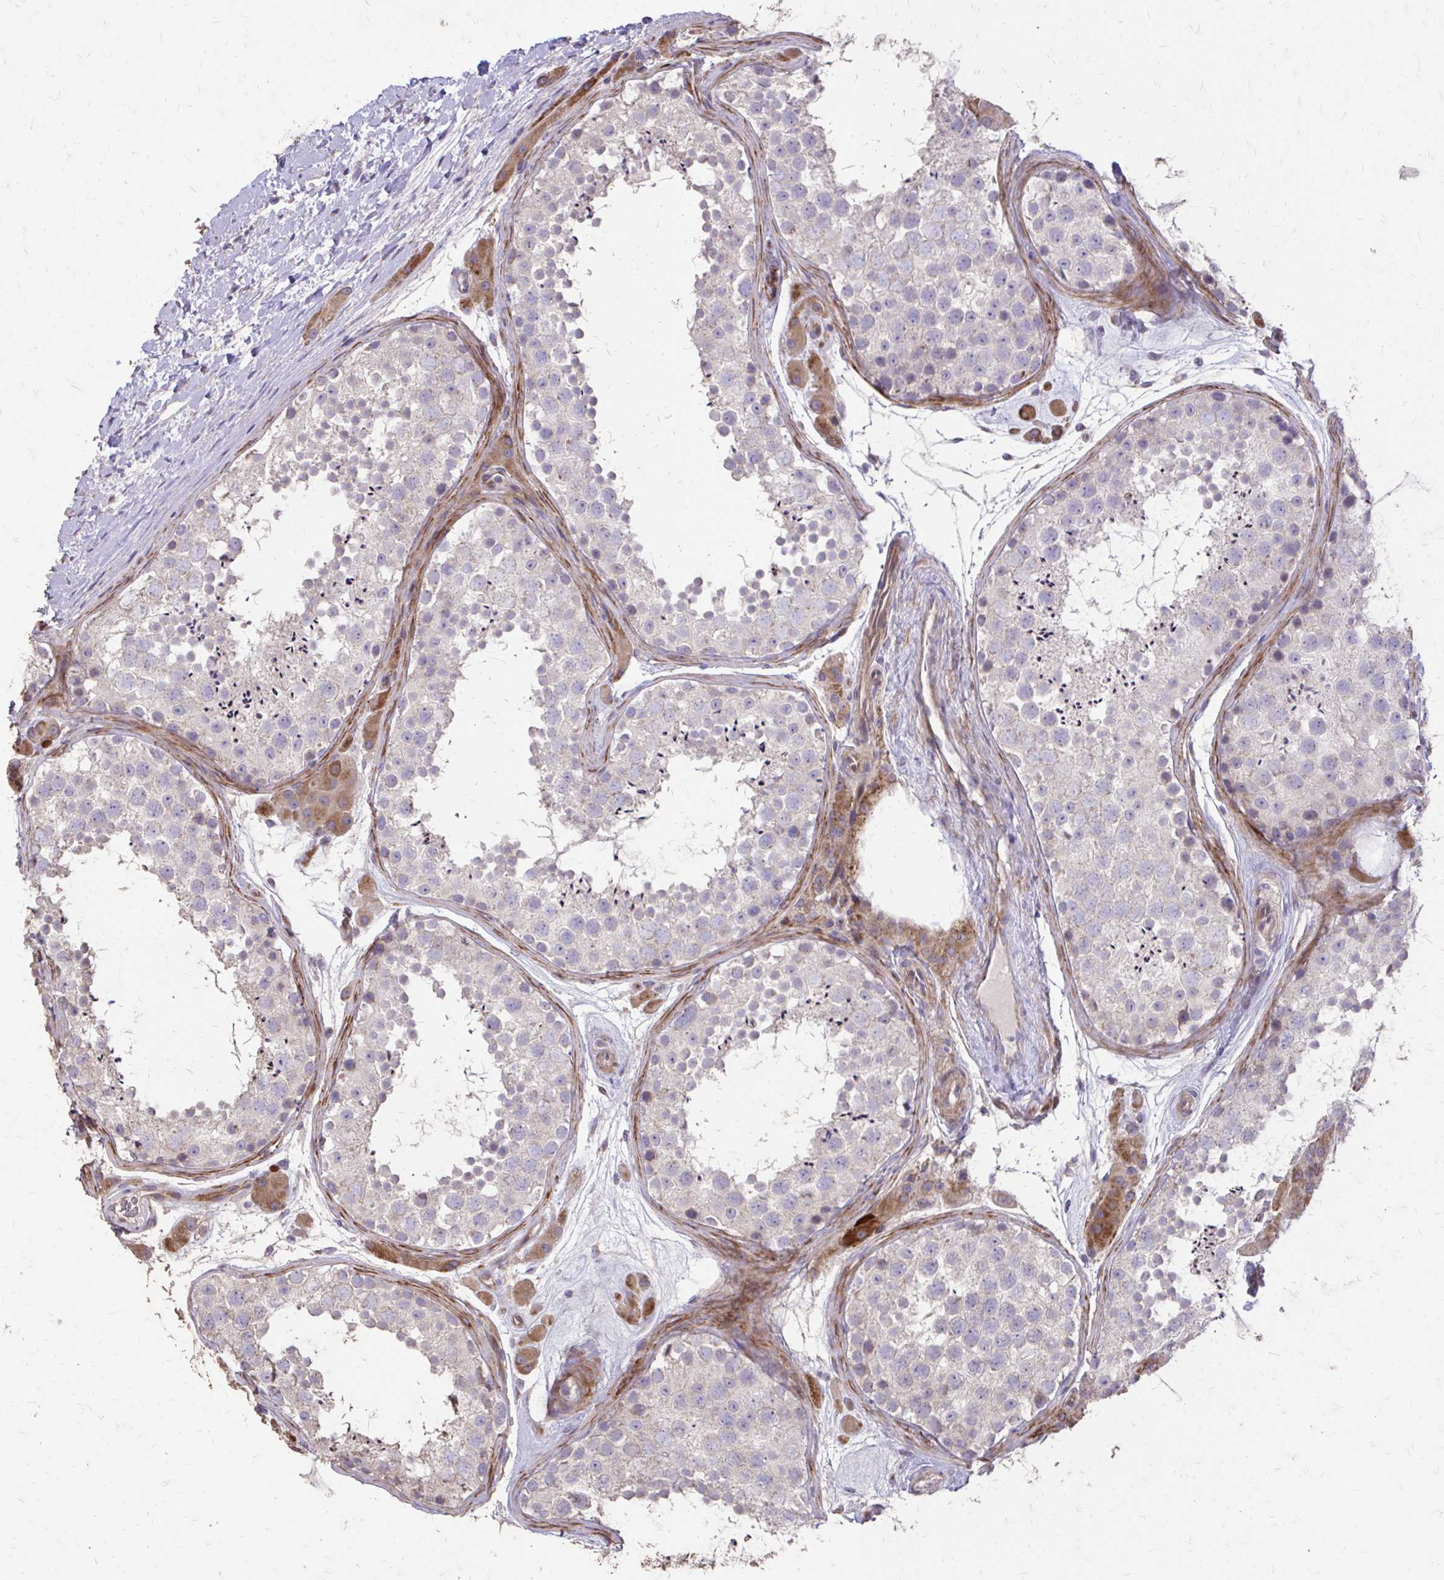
{"staining": {"intensity": "negative", "quantity": "none", "location": "none"}, "tissue": "testis", "cell_type": "Cells in seminiferous ducts", "image_type": "normal", "snomed": [{"axis": "morphology", "description": "Normal tissue, NOS"}, {"axis": "topography", "description": "Testis"}], "caption": "Cells in seminiferous ducts show no significant positivity in normal testis. (DAB immunohistochemistry (IHC) visualized using brightfield microscopy, high magnification).", "gene": "MYORG", "patient": {"sex": "male", "age": 41}}